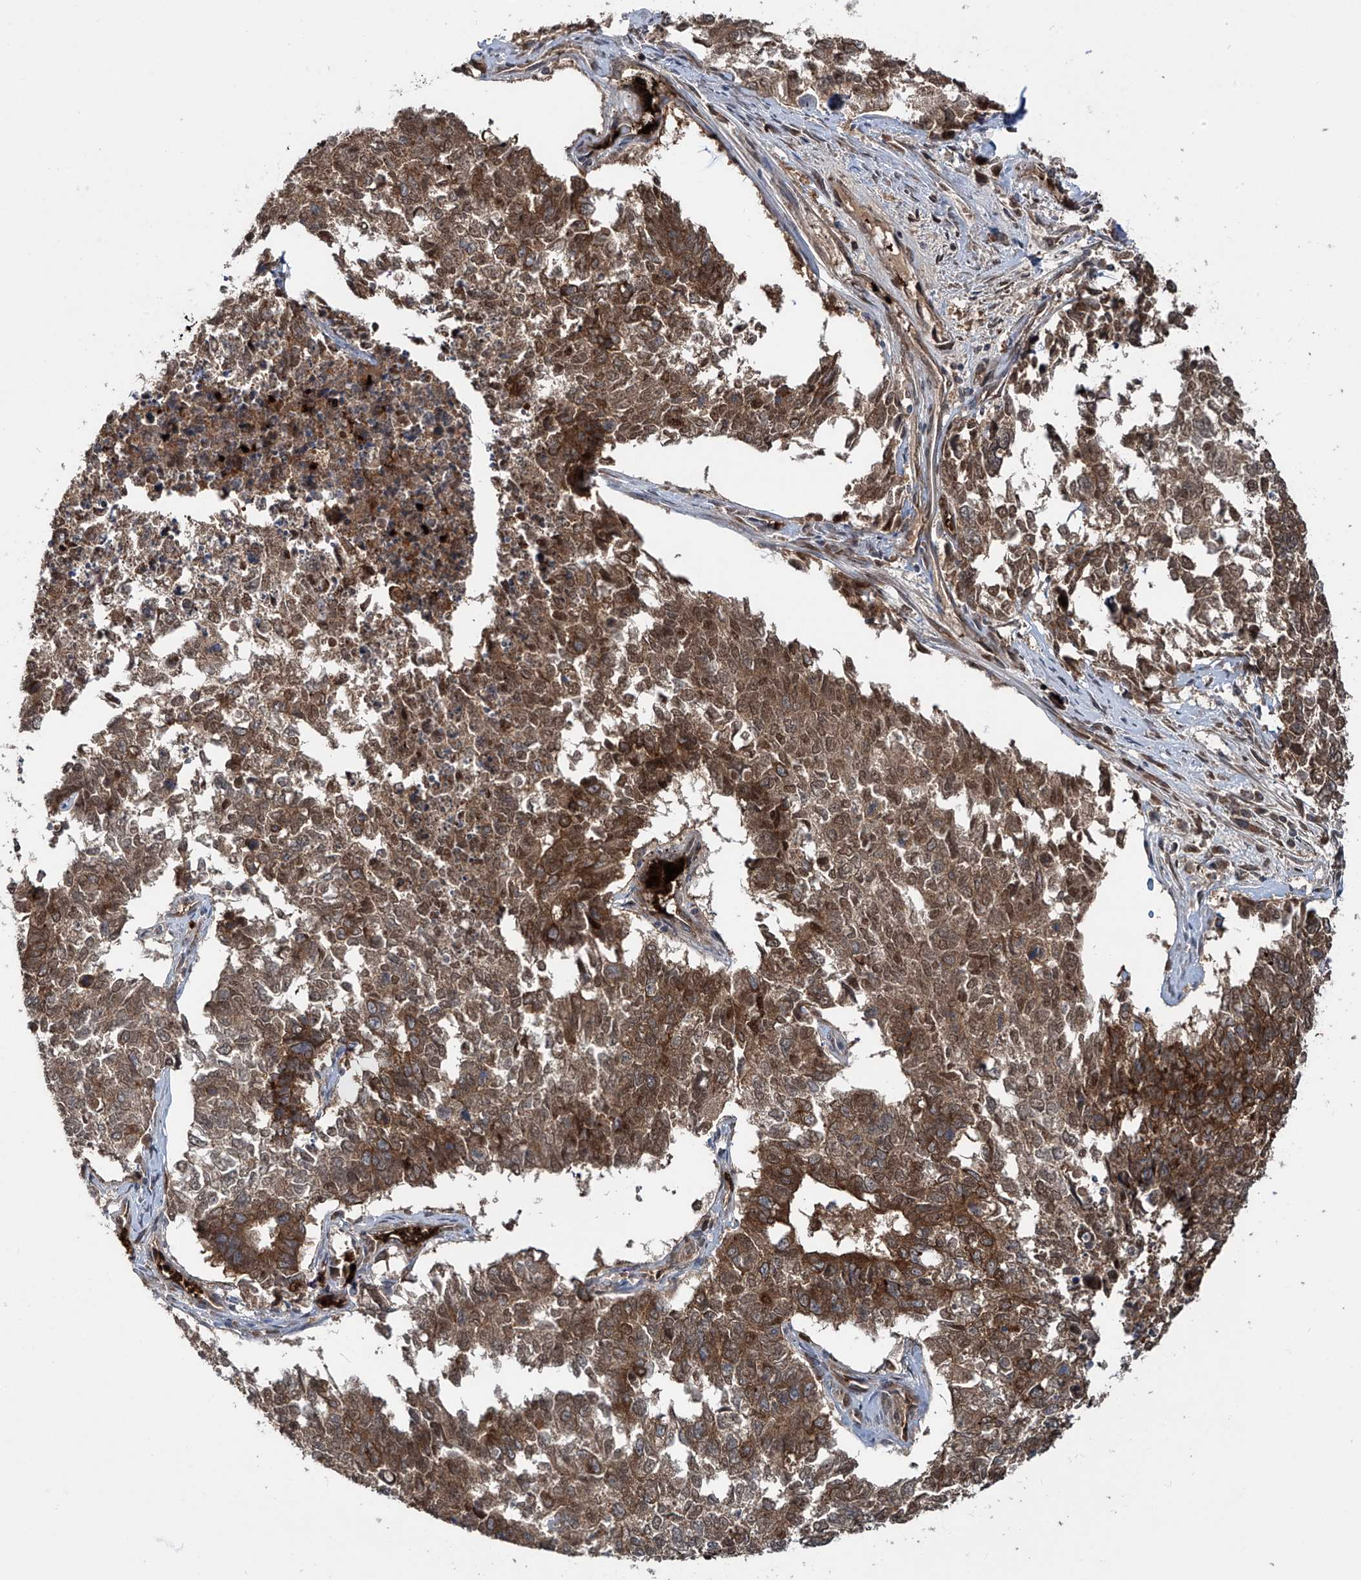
{"staining": {"intensity": "moderate", "quantity": ">75%", "location": "cytoplasmic/membranous"}, "tissue": "cervical cancer", "cell_type": "Tumor cells", "image_type": "cancer", "snomed": [{"axis": "morphology", "description": "Squamous cell carcinoma, NOS"}, {"axis": "topography", "description": "Cervix"}], "caption": "The histopathology image shows staining of cervical squamous cell carcinoma, revealing moderate cytoplasmic/membranous protein positivity (brown color) within tumor cells. The staining is performed using DAB brown chromogen to label protein expression. The nuclei are counter-stained blue using hematoxylin.", "gene": "ZDHHC9", "patient": {"sex": "female", "age": 63}}